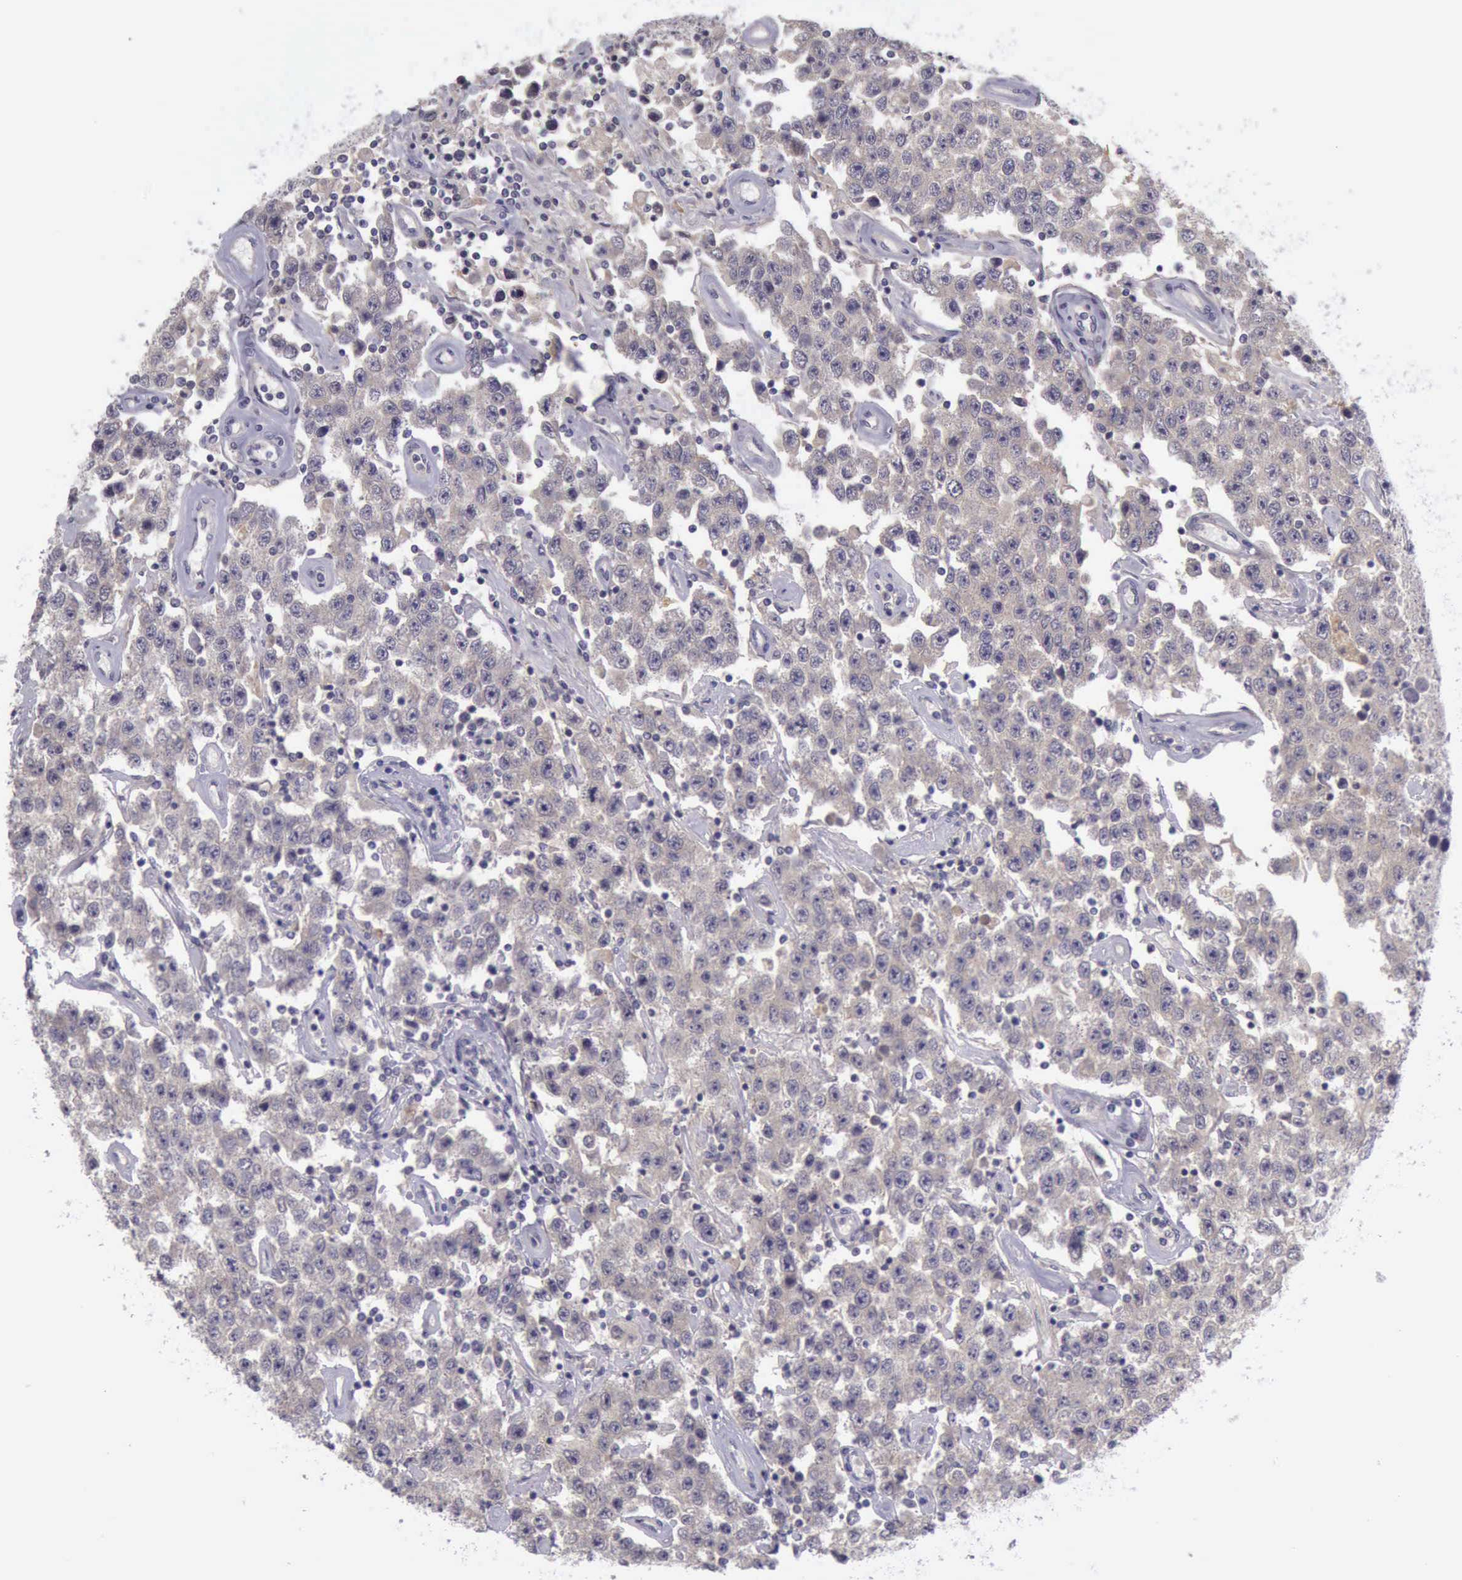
{"staining": {"intensity": "negative", "quantity": "none", "location": "none"}, "tissue": "testis cancer", "cell_type": "Tumor cells", "image_type": "cancer", "snomed": [{"axis": "morphology", "description": "Seminoma, NOS"}, {"axis": "topography", "description": "Testis"}], "caption": "Immunohistochemical staining of testis cancer shows no significant expression in tumor cells.", "gene": "ARNT2", "patient": {"sex": "male", "age": 52}}